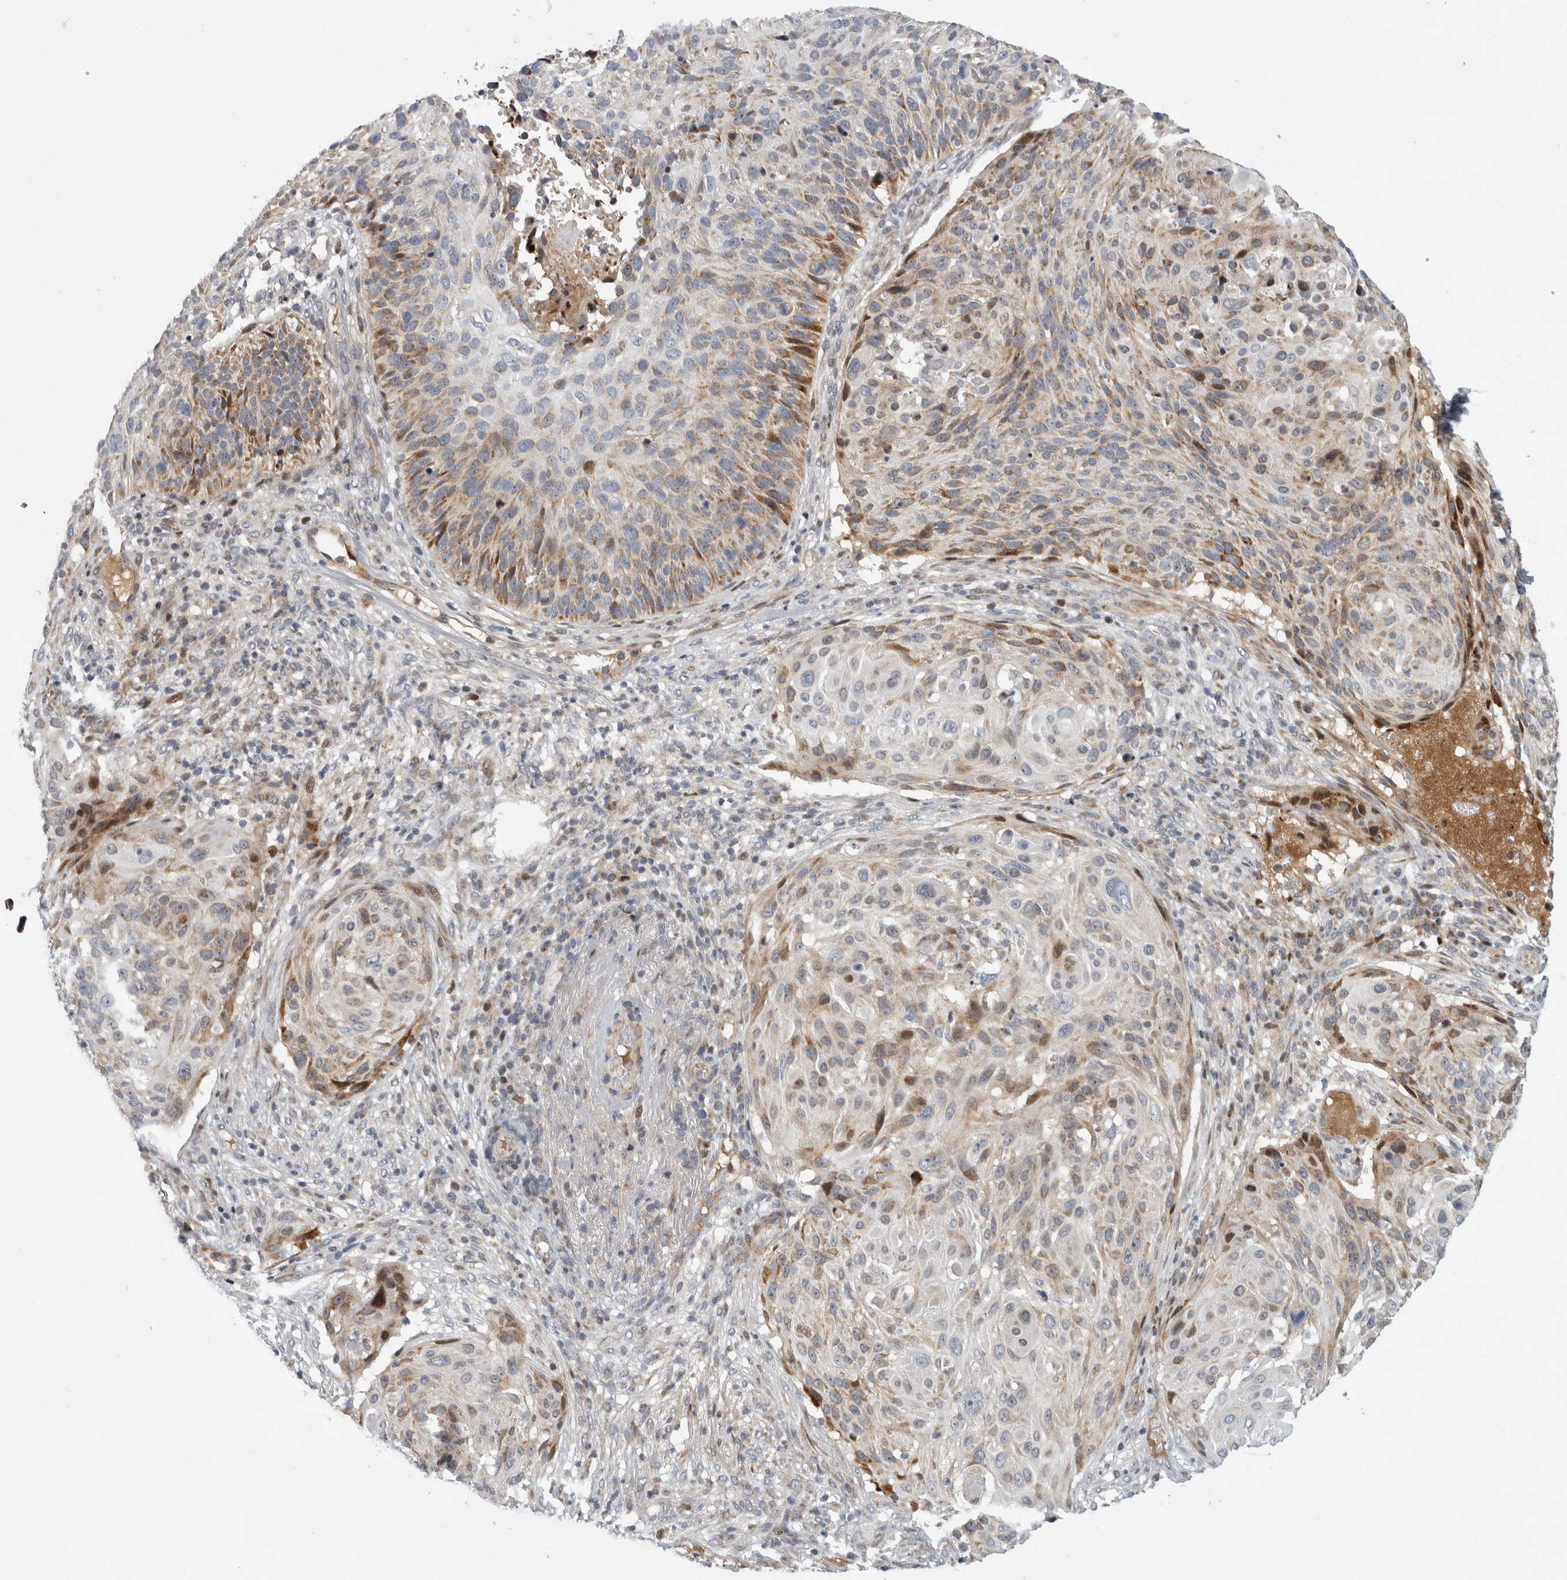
{"staining": {"intensity": "moderate", "quantity": "<25%", "location": "cytoplasmic/membranous,nuclear"}, "tissue": "cervical cancer", "cell_type": "Tumor cells", "image_type": "cancer", "snomed": [{"axis": "morphology", "description": "Squamous cell carcinoma, NOS"}, {"axis": "topography", "description": "Cervix"}], "caption": "Moderate cytoplasmic/membranous and nuclear positivity for a protein is seen in about <25% of tumor cells of squamous cell carcinoma (cervical) using immunohistochemistry (IHC).", "gene": "RBM48", "patient": {"sex": "female", "age": 74}}